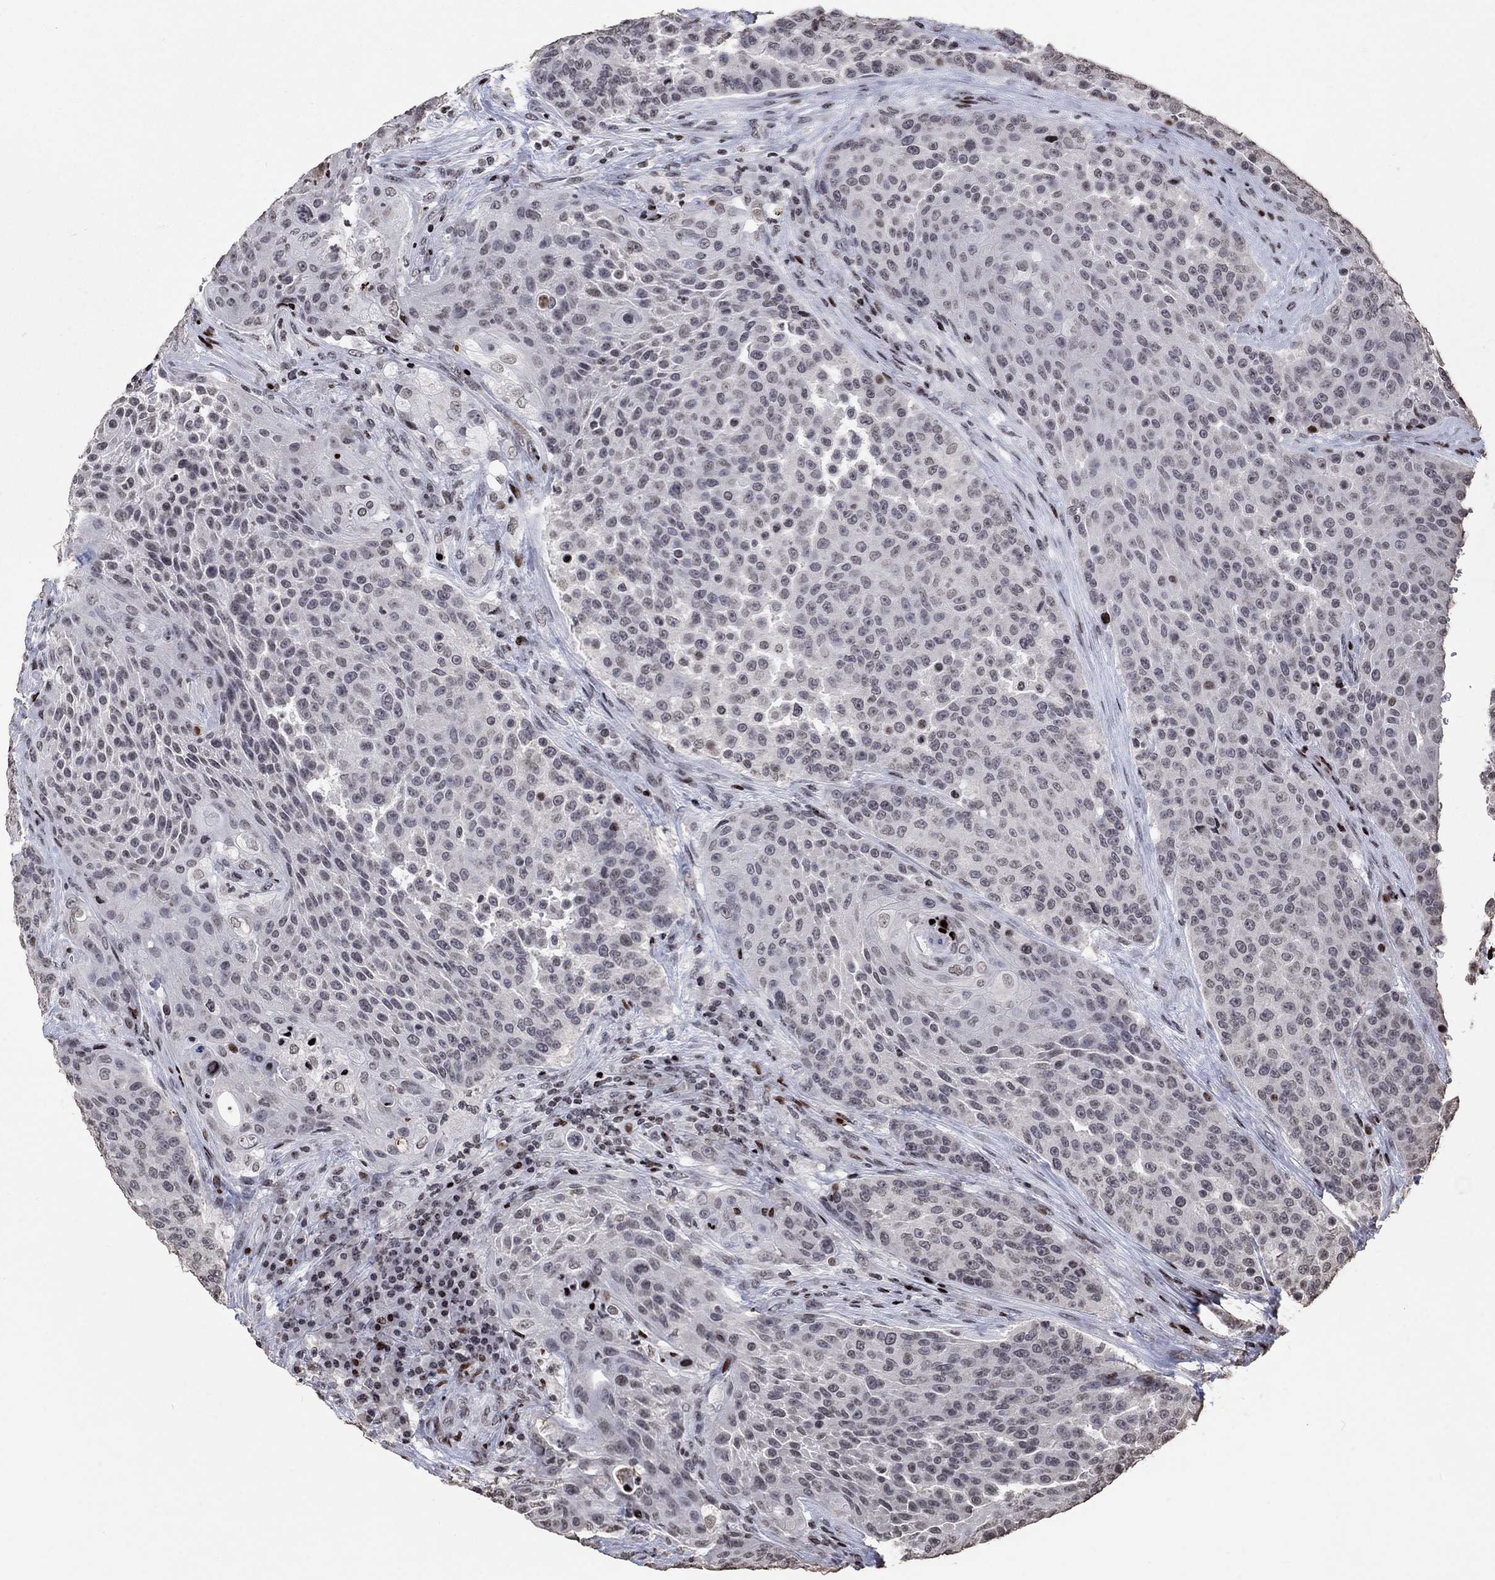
{"staining": {"intensity": "negative", "quantity": "none", "location": "none"}, "tissue": "urothelial cancer", "cell_type": "Tumor cells", "image_type": "cancer", "snomed": [{"axis": "morphology", "description": "Urothelial carcinoma, High grade"}, {"axis": "topography", "description": "Urinary bladder"}], "caption": "This is an IHC photomicrograph of human high-grade urothelial carcinoma. There is no expression in tumor cells.", "gene": "SRSF3", "patient": {"sex": "female", "age": 63}}